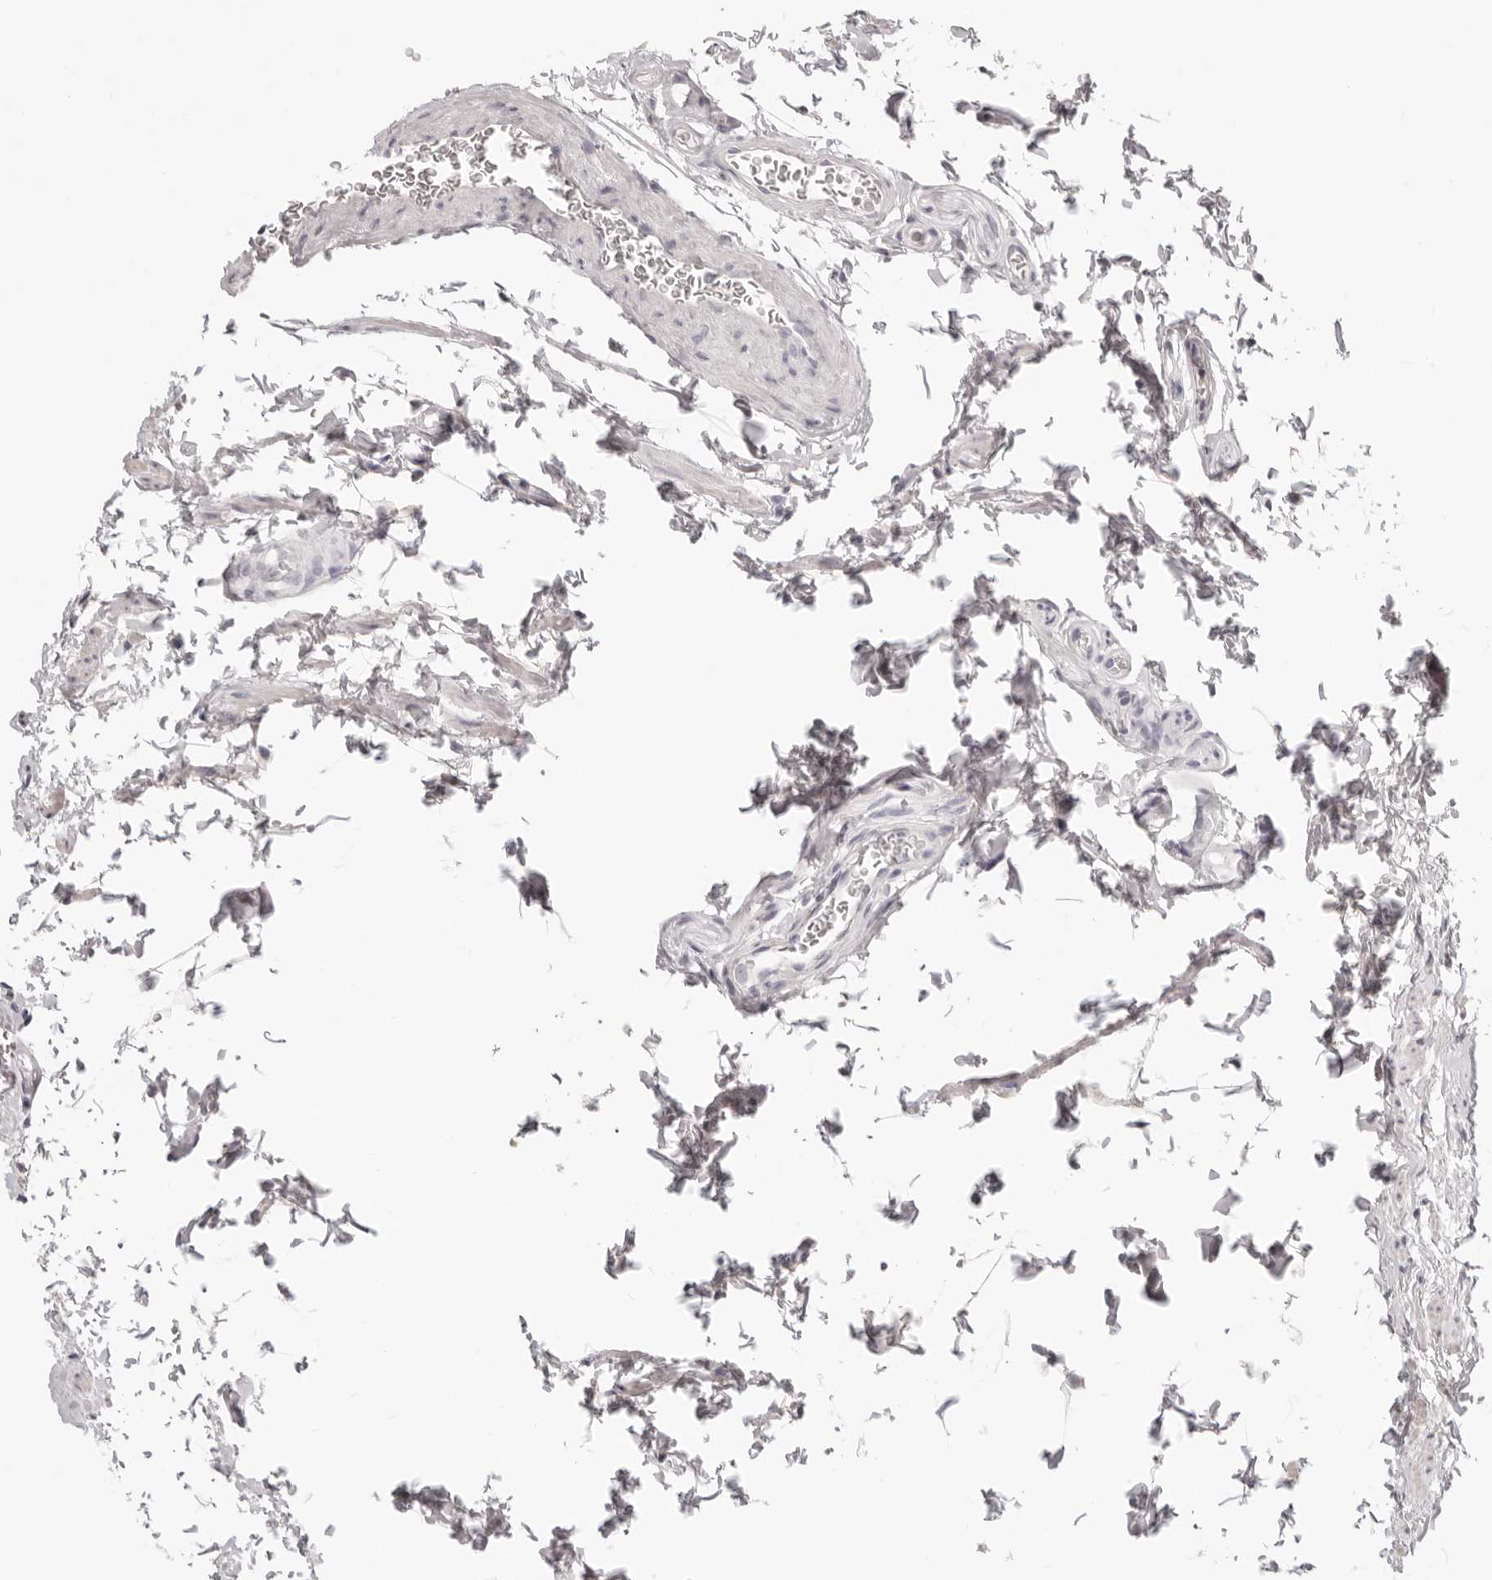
{"staining": {"intensity": "negative", "quantity": "none", "location": "none"}, "tissue": "epididymis", "cell_type": "Glandular cells", "image_type": "normal", "snomed": [{"axis": "morphology", "description": "Normal tissue, NOS"}, {"axis": "topography", "description": "Epididymis"}], "caption": "A photomicrograph of human epididymis is negative for staining in glandular cells. (Brightfield microscopy of DAB IHC at high magnification).", "gene": "FABP1", "patient": {"sex": "male", "age": 36}}